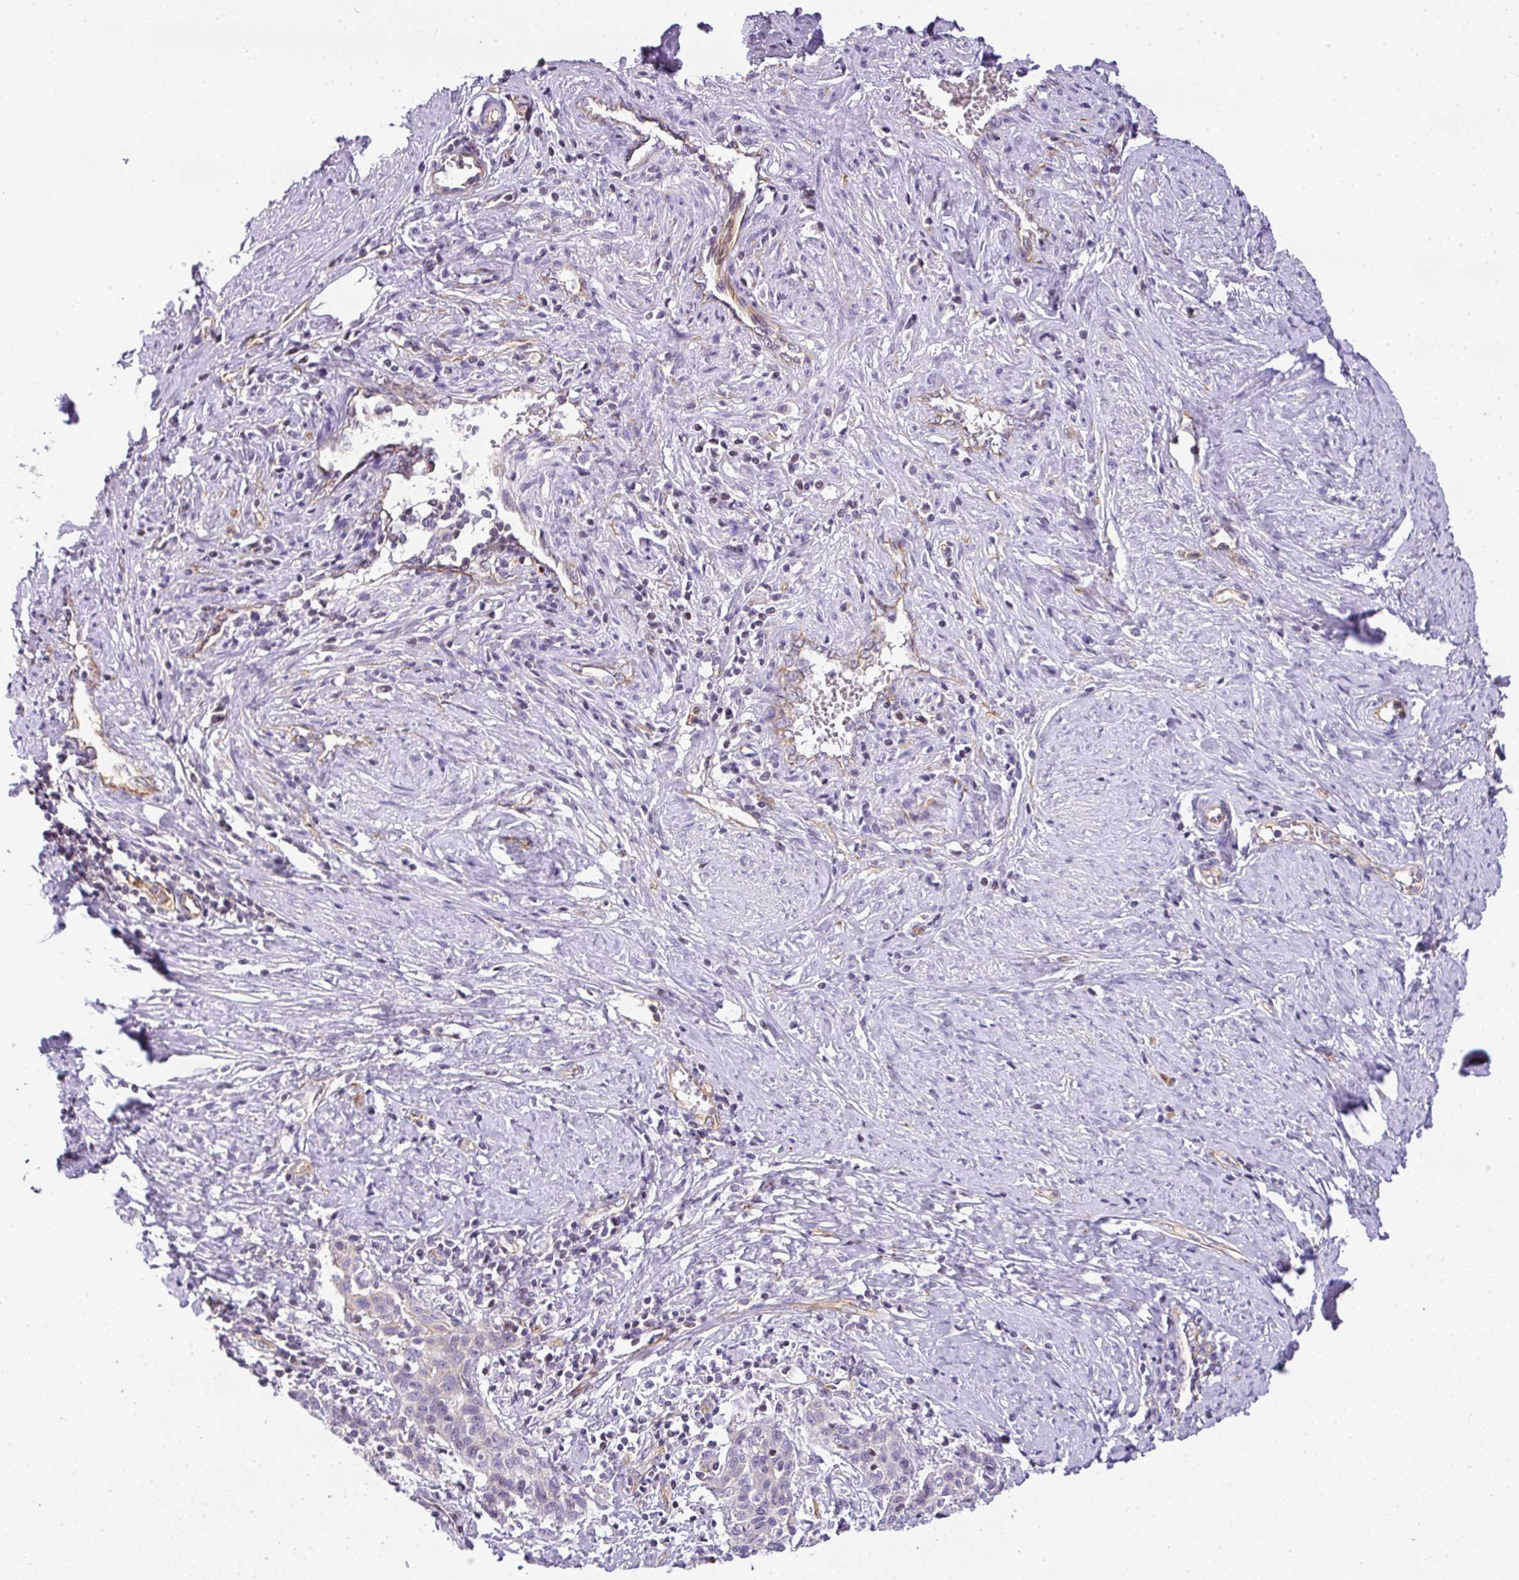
{"staining": {"intensity": "negative", "quantity": "none", "location": "none"}, "tissue": "cervical cancer", "cell_type": "Tumor cells", "image_type": "cancer", "snomed": [{"axis": "morphology", "description": "Squamous cell carcinoma, NOS"}, {"axis": "topography", "description": "Cervix"}], "caption": "High power microscopy micrograph of an immunohistochemistry image of squamous cell carcinoma (cervical), revealing no significant staining in tumor cells.", "gene": "OR11H4", "patient": {"sex": "female", "age": 39}}